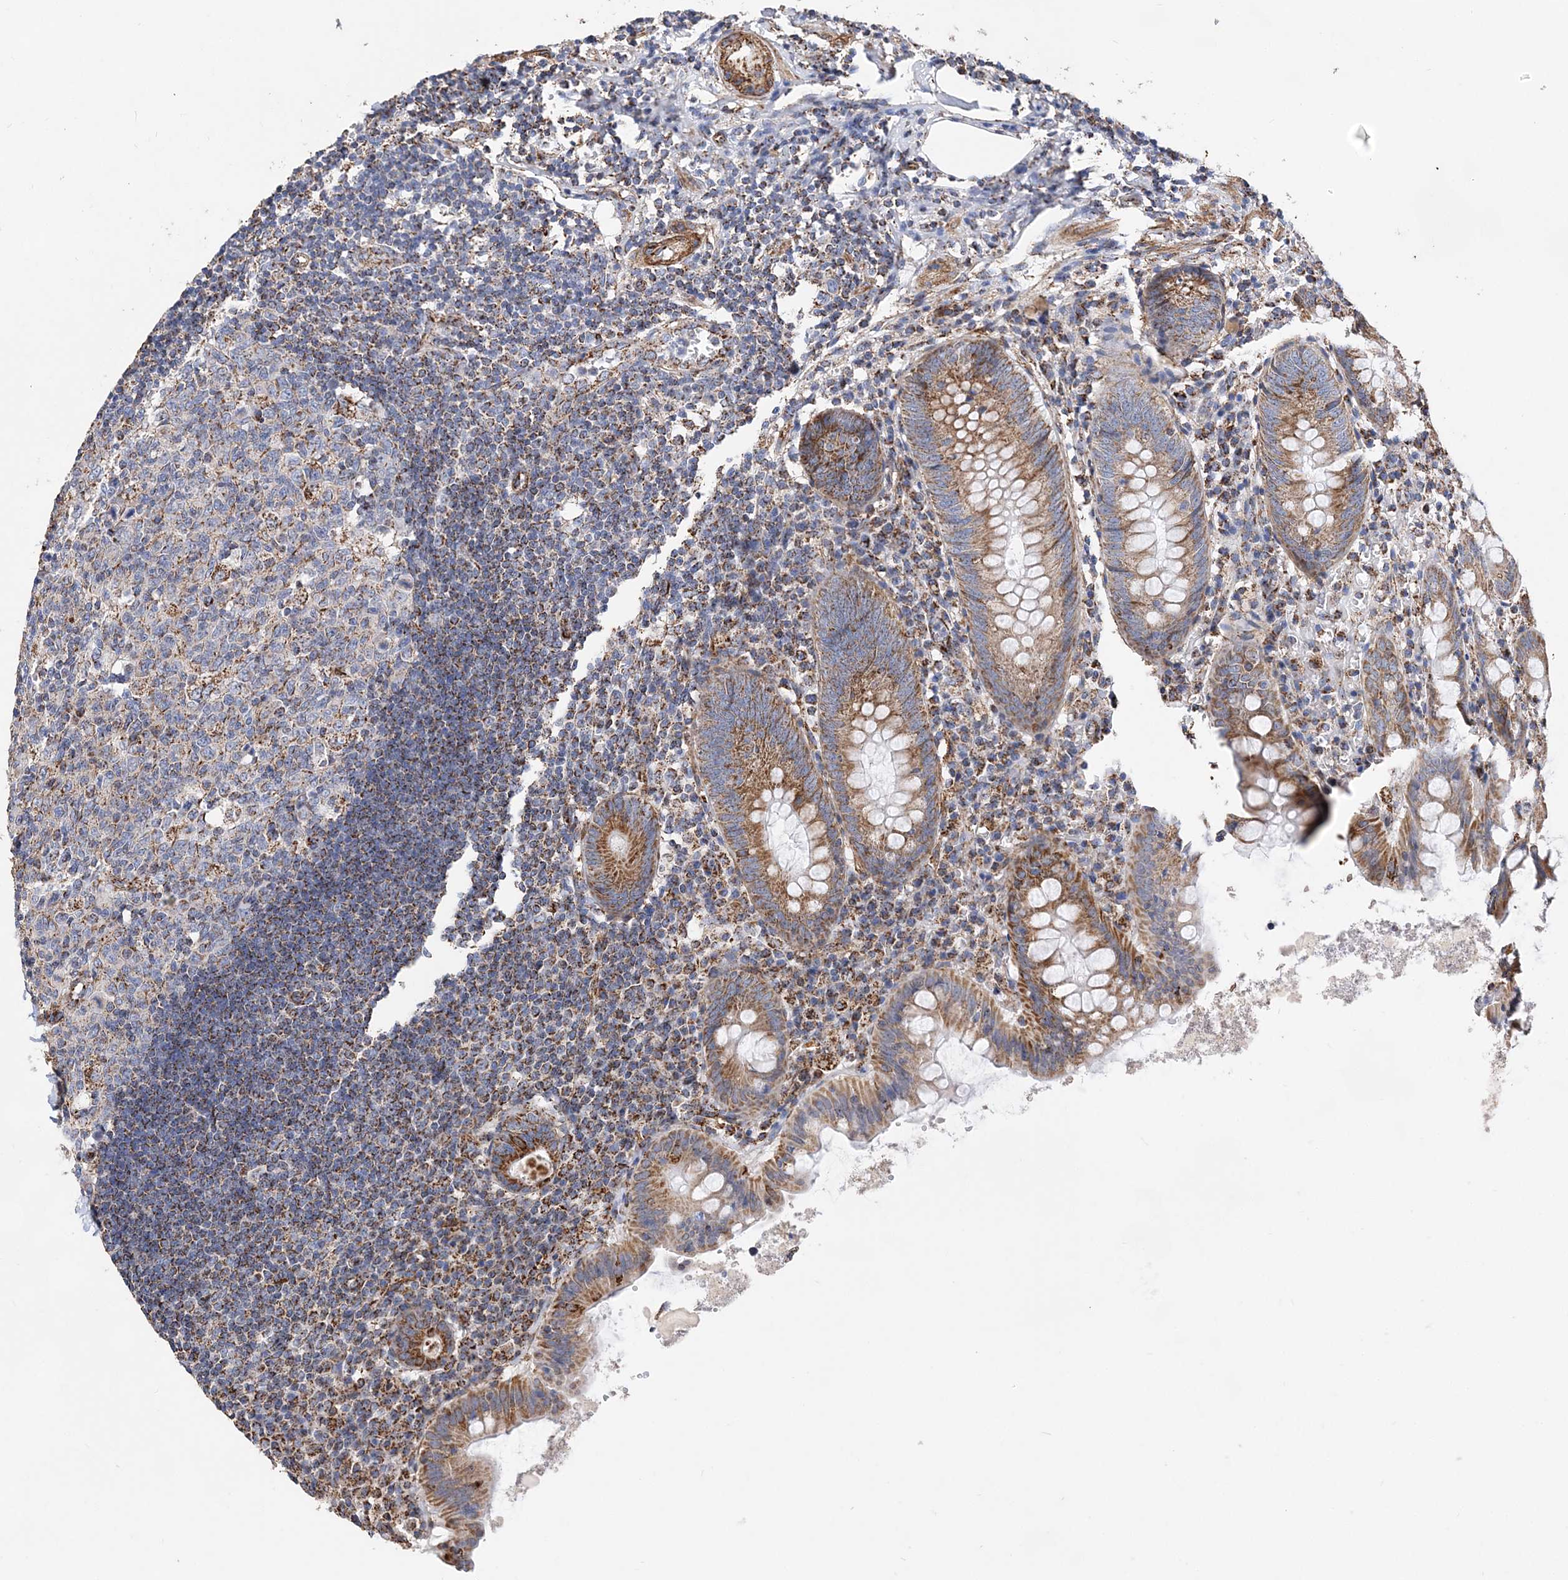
{"staining": {"intensity": "moderate", "quantity": ">75%", "location": "cytoplasmic/membranous"}, "tissue": "appendix", "cell_type": "Glandular cells", "image_type": "normal", "snomed": [{"axis": "morphology", "description": "Normal tissue, NOS"}, {"axis": "topography", "description": "Appendix"}], "caption": "High-power microscopy captured an immunohistochemistry (IHC) image of benign appendix, revealing moderate cytoplasmic/membranous staining in approximately >75% of glandular cells.", "gene": "ACOT9", "patient": {"sex": "female", "age": 54}}